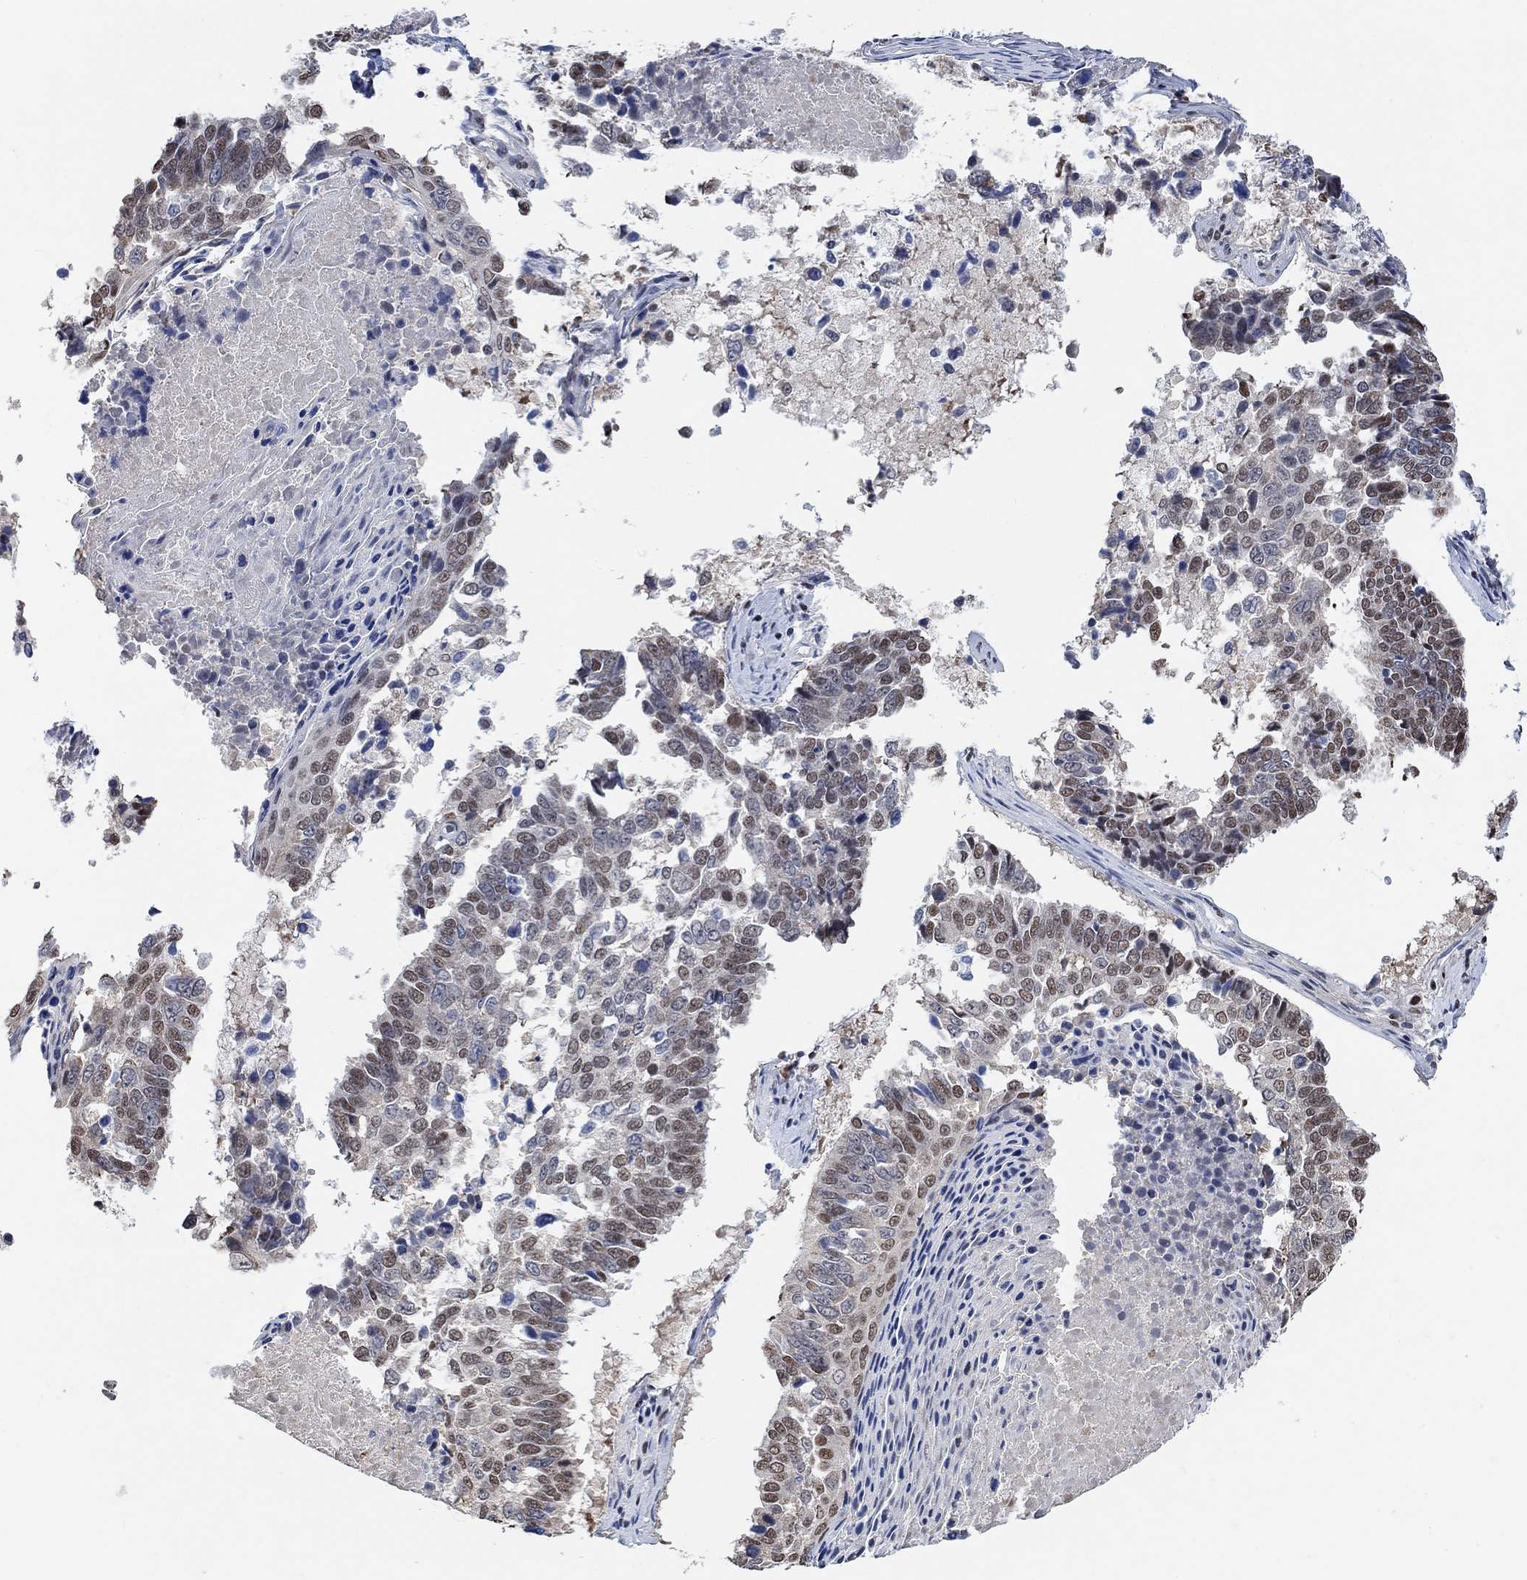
{"staining": {"intensity": "moderate", "quantity": "25%-75%", "location": "nuclear"}, "tissue": "lung cancer", "cell_type": "Tumor cells", "image_type": "cancer", "snomed": [{"axis": "morphology", "description": "Squamous cell carcinoma, NOS"}, {"axis": "topography", "description": "Lung"}], "caption": "DAB immunohistochemical staining of human lung squamous cell carcinoma demonstrates moderate nuclear protein positivity in approximately 25%-75% of tumor cells.", "gene": "USP39", "patient": {"sex": "male", "age": 73}}